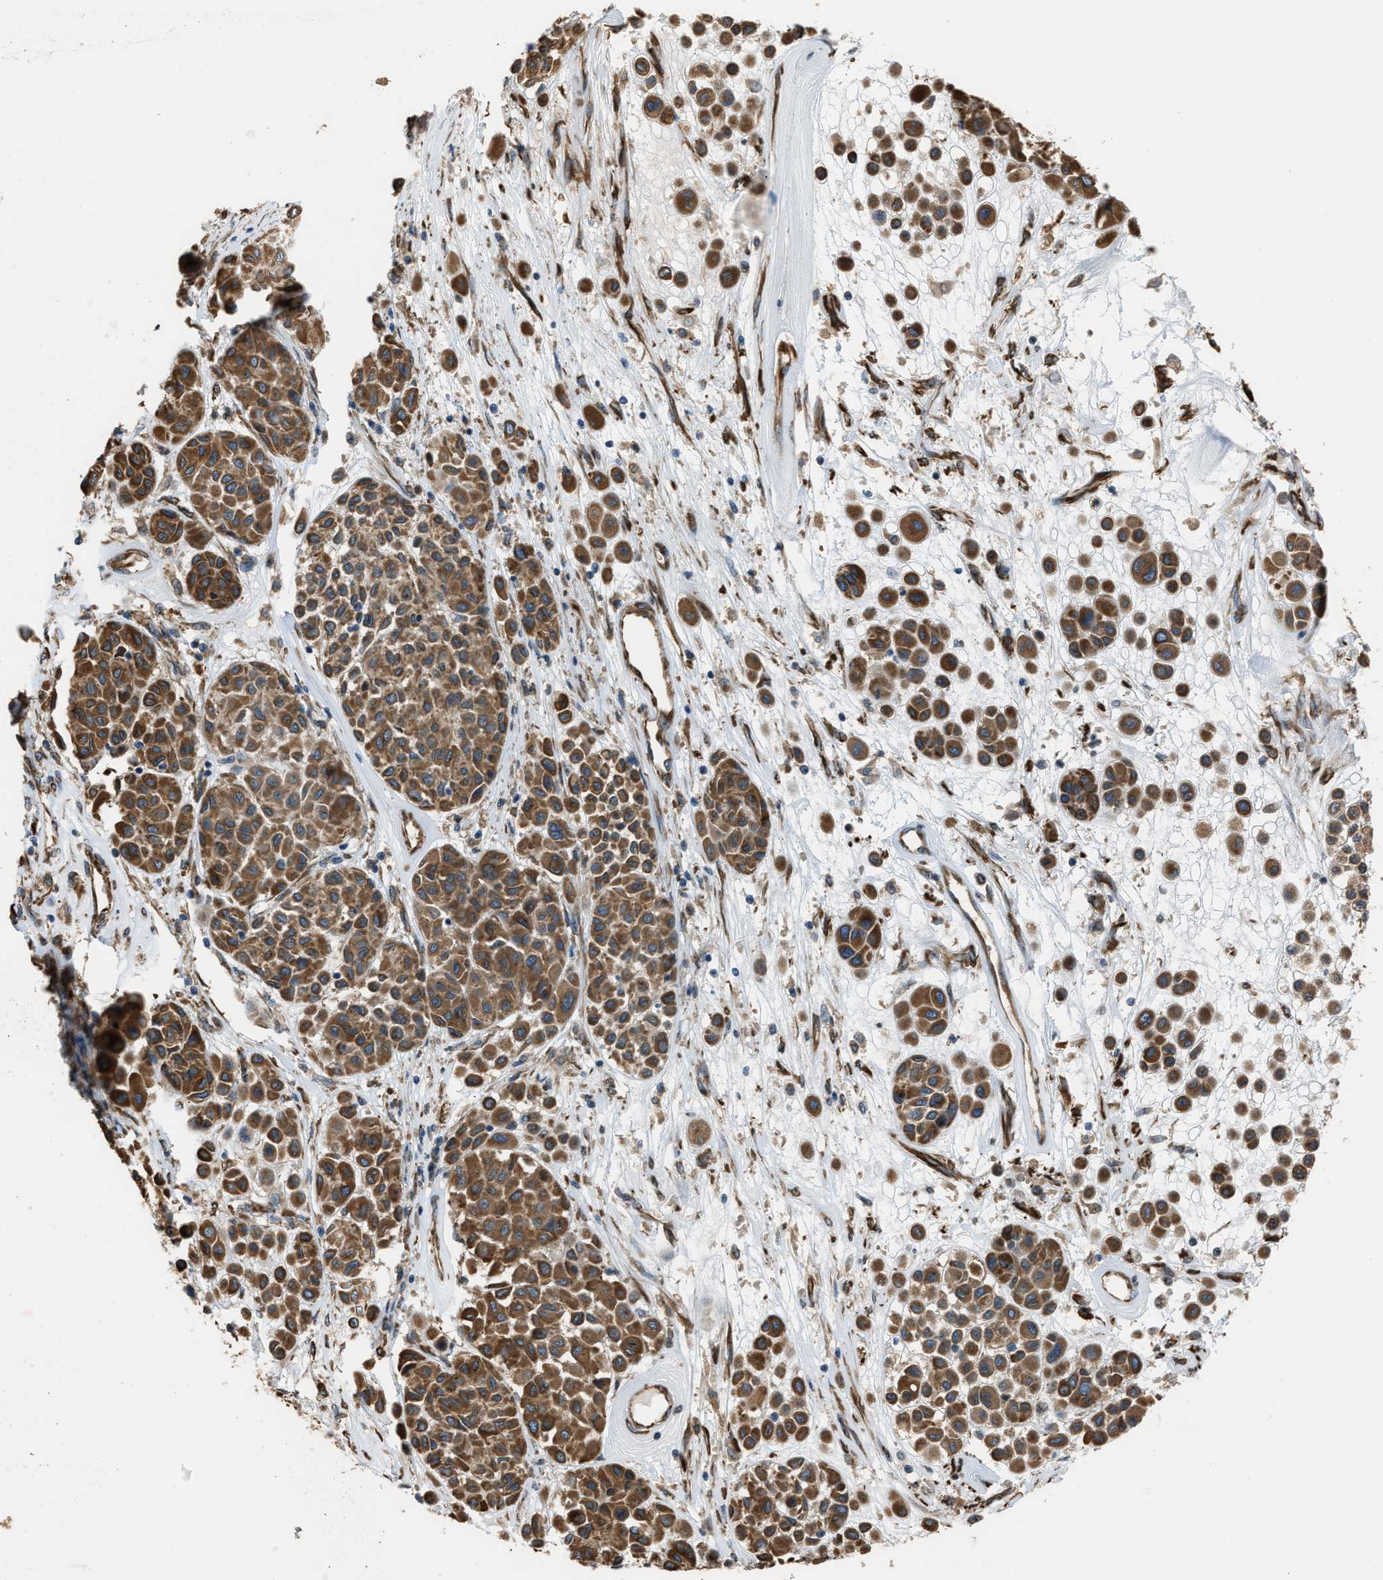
{"staining": {"intensity": "moderate", "quantity": ">75%", "location": "cytoplasmic/membranous"}, "tissue": "melanoma", "cell_type": "Tumor cells", "image_type": "cancer", "snomed": [{"axis": "morphology", "description": "Malignant melanoma, Metastatic site"}, {"axis": "topography", "description": "Soft tissue"}], "caption": "Protein staining of melanoma tissue demonstrates moderate cytoplasmic/membranous staining in about >75% of tumor cells.", "gene": "TRPC1", "patient": {"sex": "male", "age": 41}}